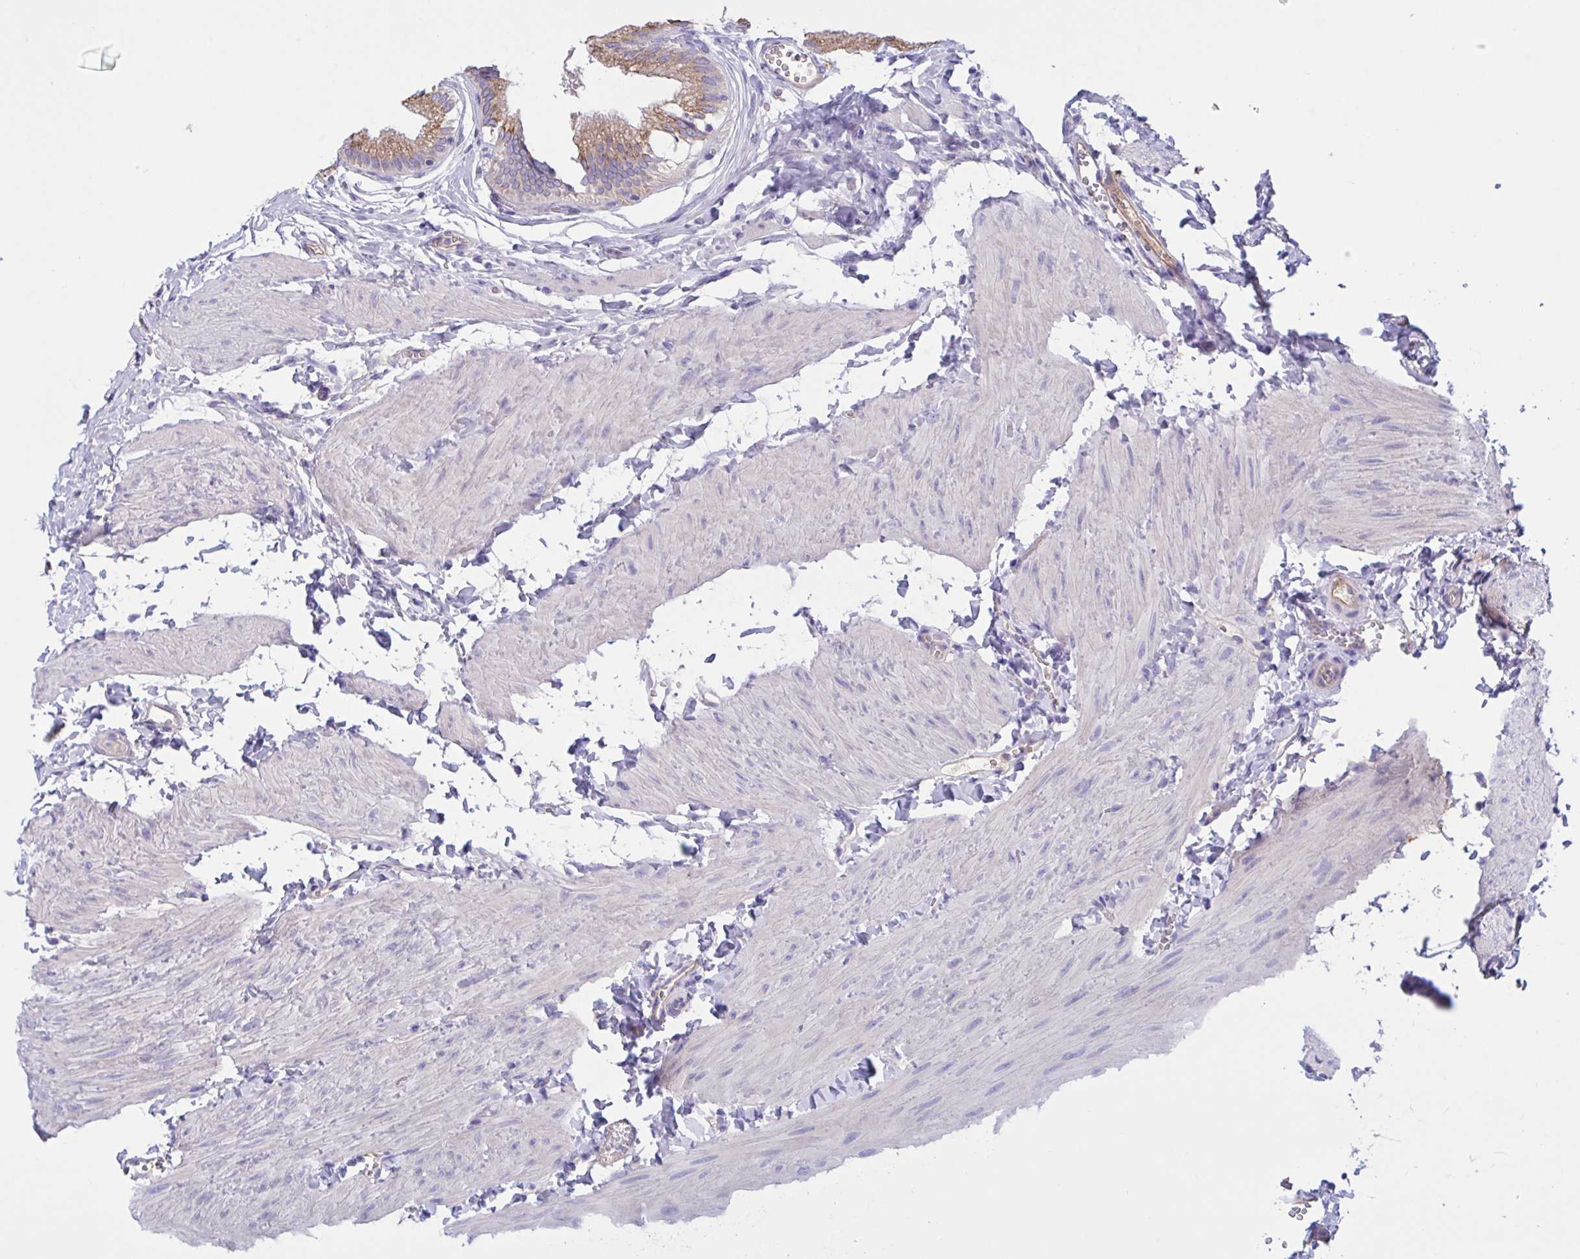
{"staining": {"intensity": "moderate", "quantity": ">75%", "location": "cytoplasmic/membranous"}, "tissue": "gallbladder", "cell_type": "Glandular cells", "image_type": "normal", "snomed": [{"axis": "morphology", "description": "Normal tissue, NOS"}, {"axis": "topography", "description": "Gallbladder"}, {"axis": "topography", "description": "Peripheral nerve tissue"}], "caption": "Glandular cells reveal medium levels of moderate cytoplasmic/membranous staining in approximately >75% of cells in unremarkable gallbladder. (brown staining indicates protein expression, while blue staining denotes nuclei).", "gene": "SLC66A1", "patient": {"sex": "male", "age": 17}}